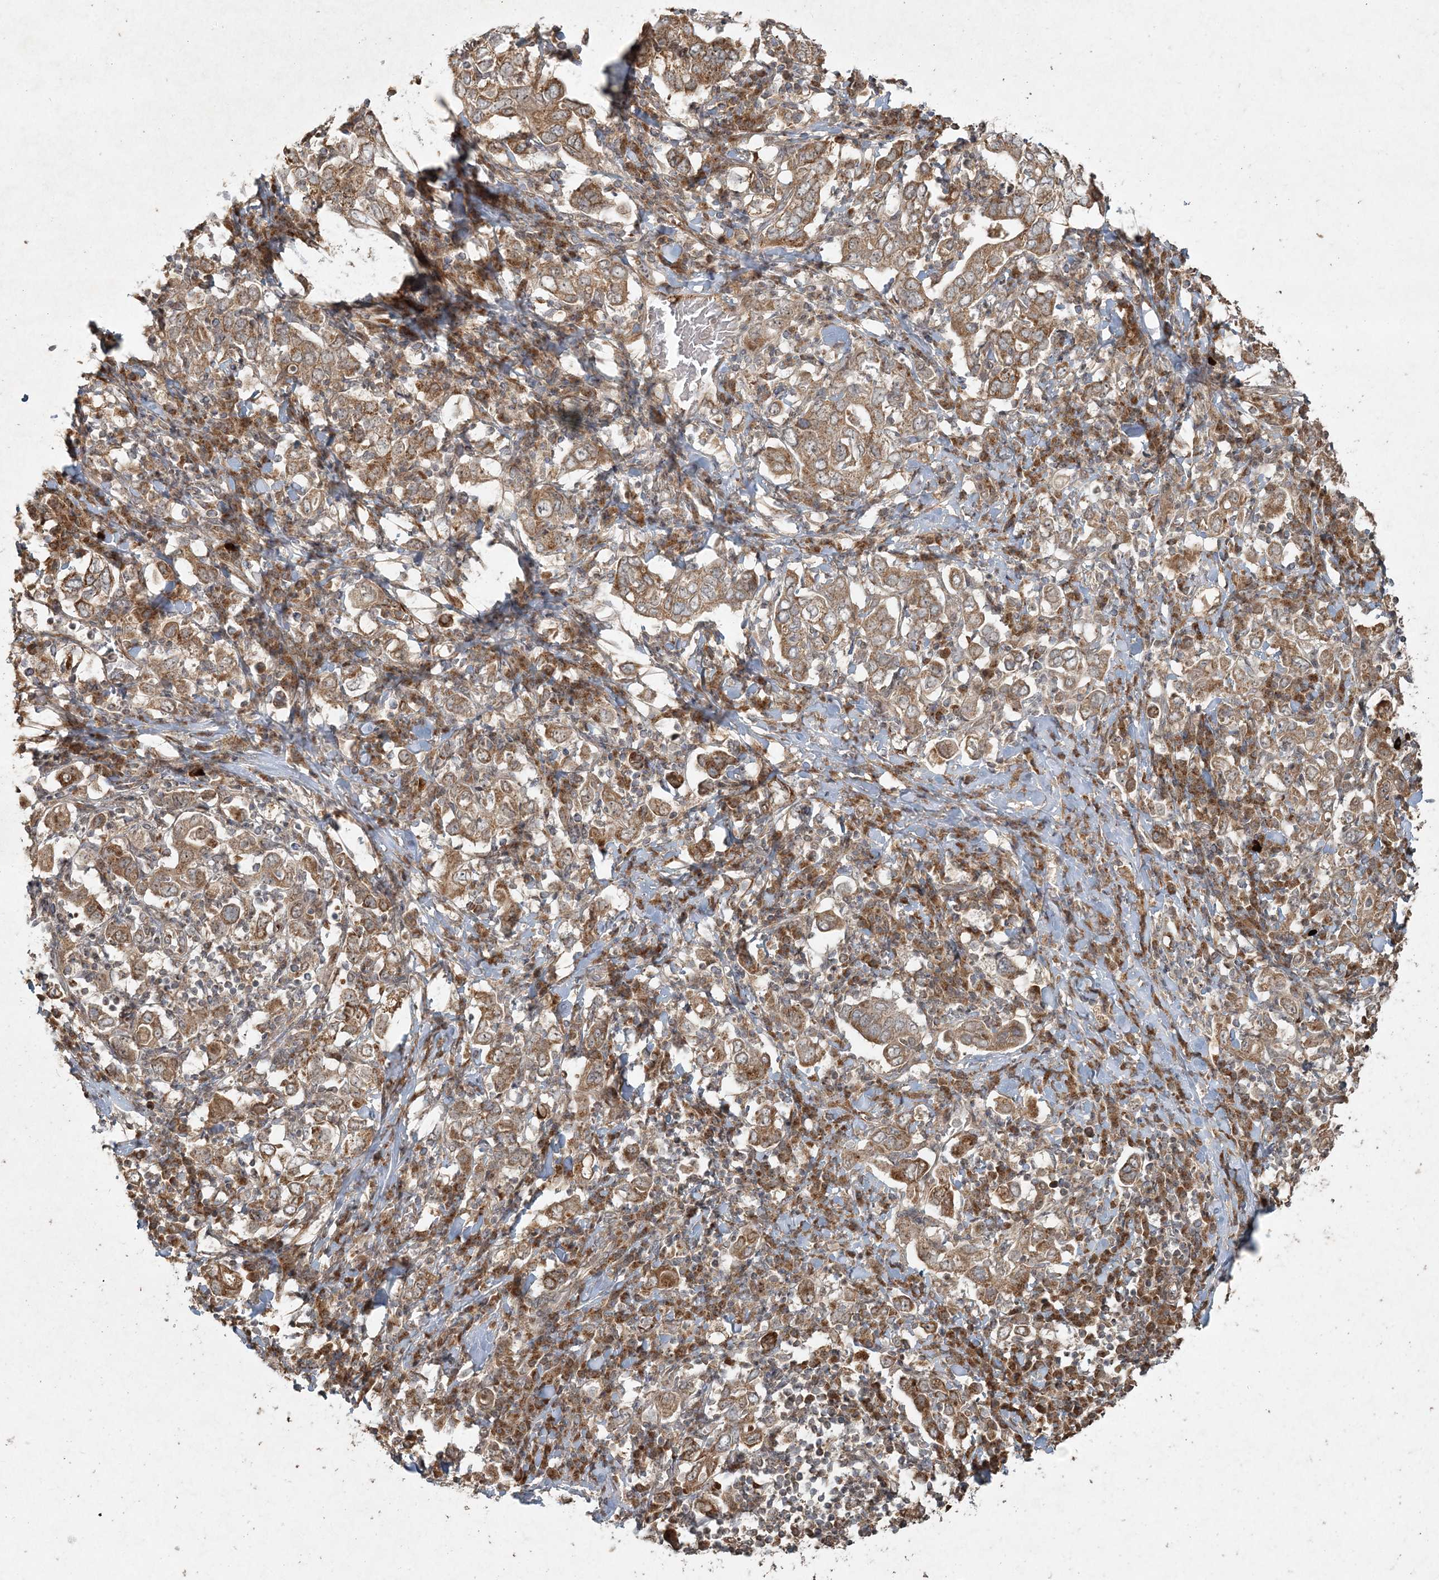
{"staining": {"intensity": "moderate", "quantity": ">75%", "location": "cytoplasmic/membranous"}, "tissue": "stomach cancer", "cell_type": "Tumor cells", "image_type": "cancer", "snomed": [{"axis": "morphology", "description": "Adenocarcinoma, NOS"}, {"axis": "topography", "description": "Stomach, upper"}], "caption": "Human adenocarcinoma (stomach) stained with a brown dye displays moderate cytoplasmic/membranous positive positivity in about >75% of tumor cells.", "gene": "ANAPC16", "patient": {"sex": "male", "age": 62}}